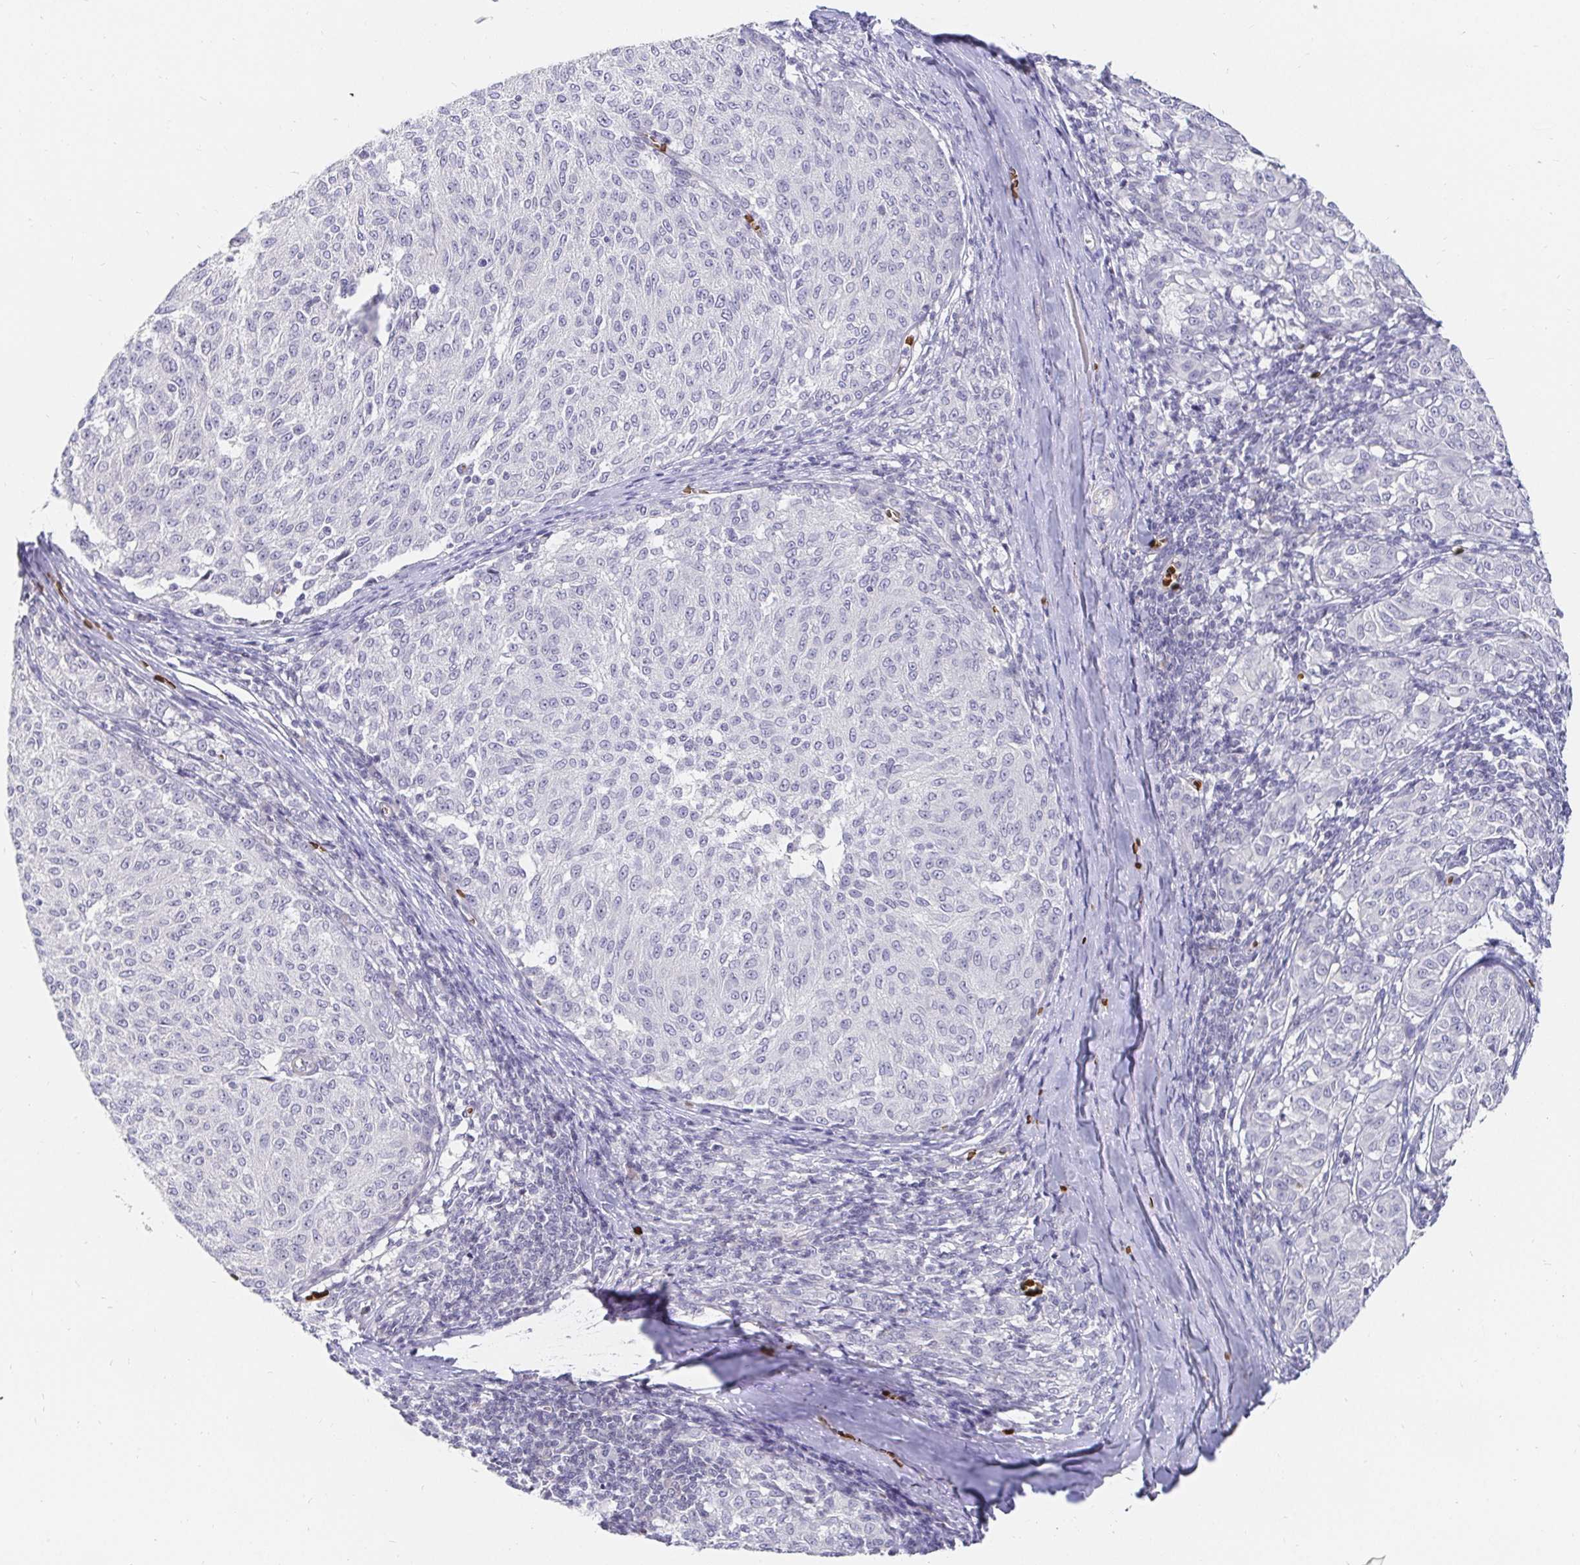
{"staining": {"intensity": "negative", "quantity": "none", "location": "none"}, "tissue": "melanoma", "cell_type": "Tumor cells", "image_type": "cancer", "snomed": [{"axis": "morphology", "description": "Malignant melanoma, NOS"}, {"axis": "topography", "description": "Skin"}], "caption": "Histopathology image shows no significant protein staining in tumor cells of malignant melanoma.", "gene": "FGF21", "patient": {"sex": "female", "age": 72}}